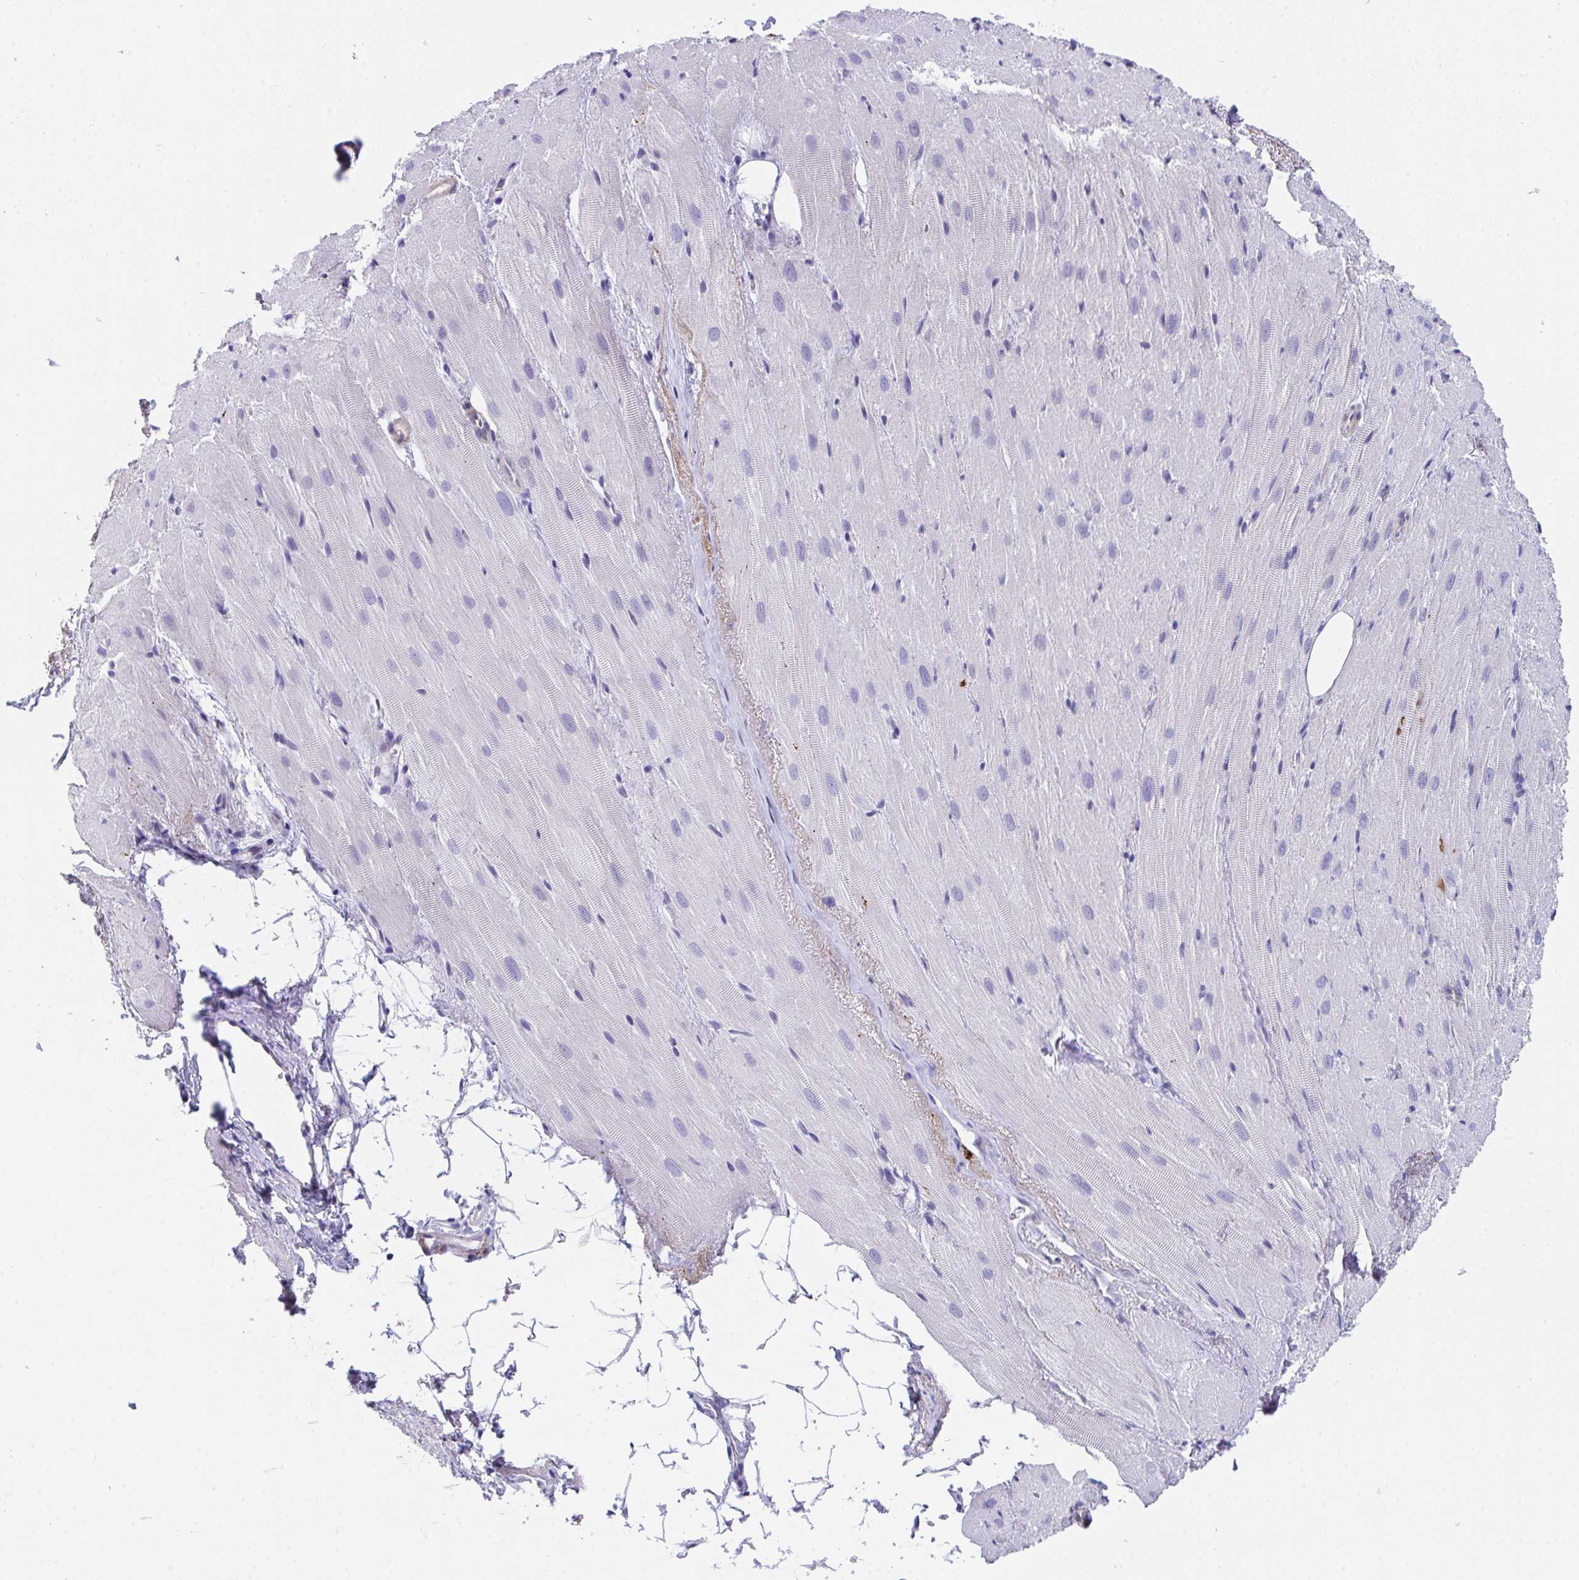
{"staining": {"intensity": "negative", "quantity": "none", "location": "none"}, "tissue": "heart muscle", "cell_type": "Cardiomyocytes", "image_type": "normal", "snomed": [{"axis": "morphology", "description": "Normal tissue, NOS"}, {"axis": "topography", "description": "Heart"}], "caption": "Immunohistochemical staining of benign heart muscle shows no significant expression in cardiomyocytes.", "gene": "KMT2E", "patient": {"sex": "male", "age": 62}}